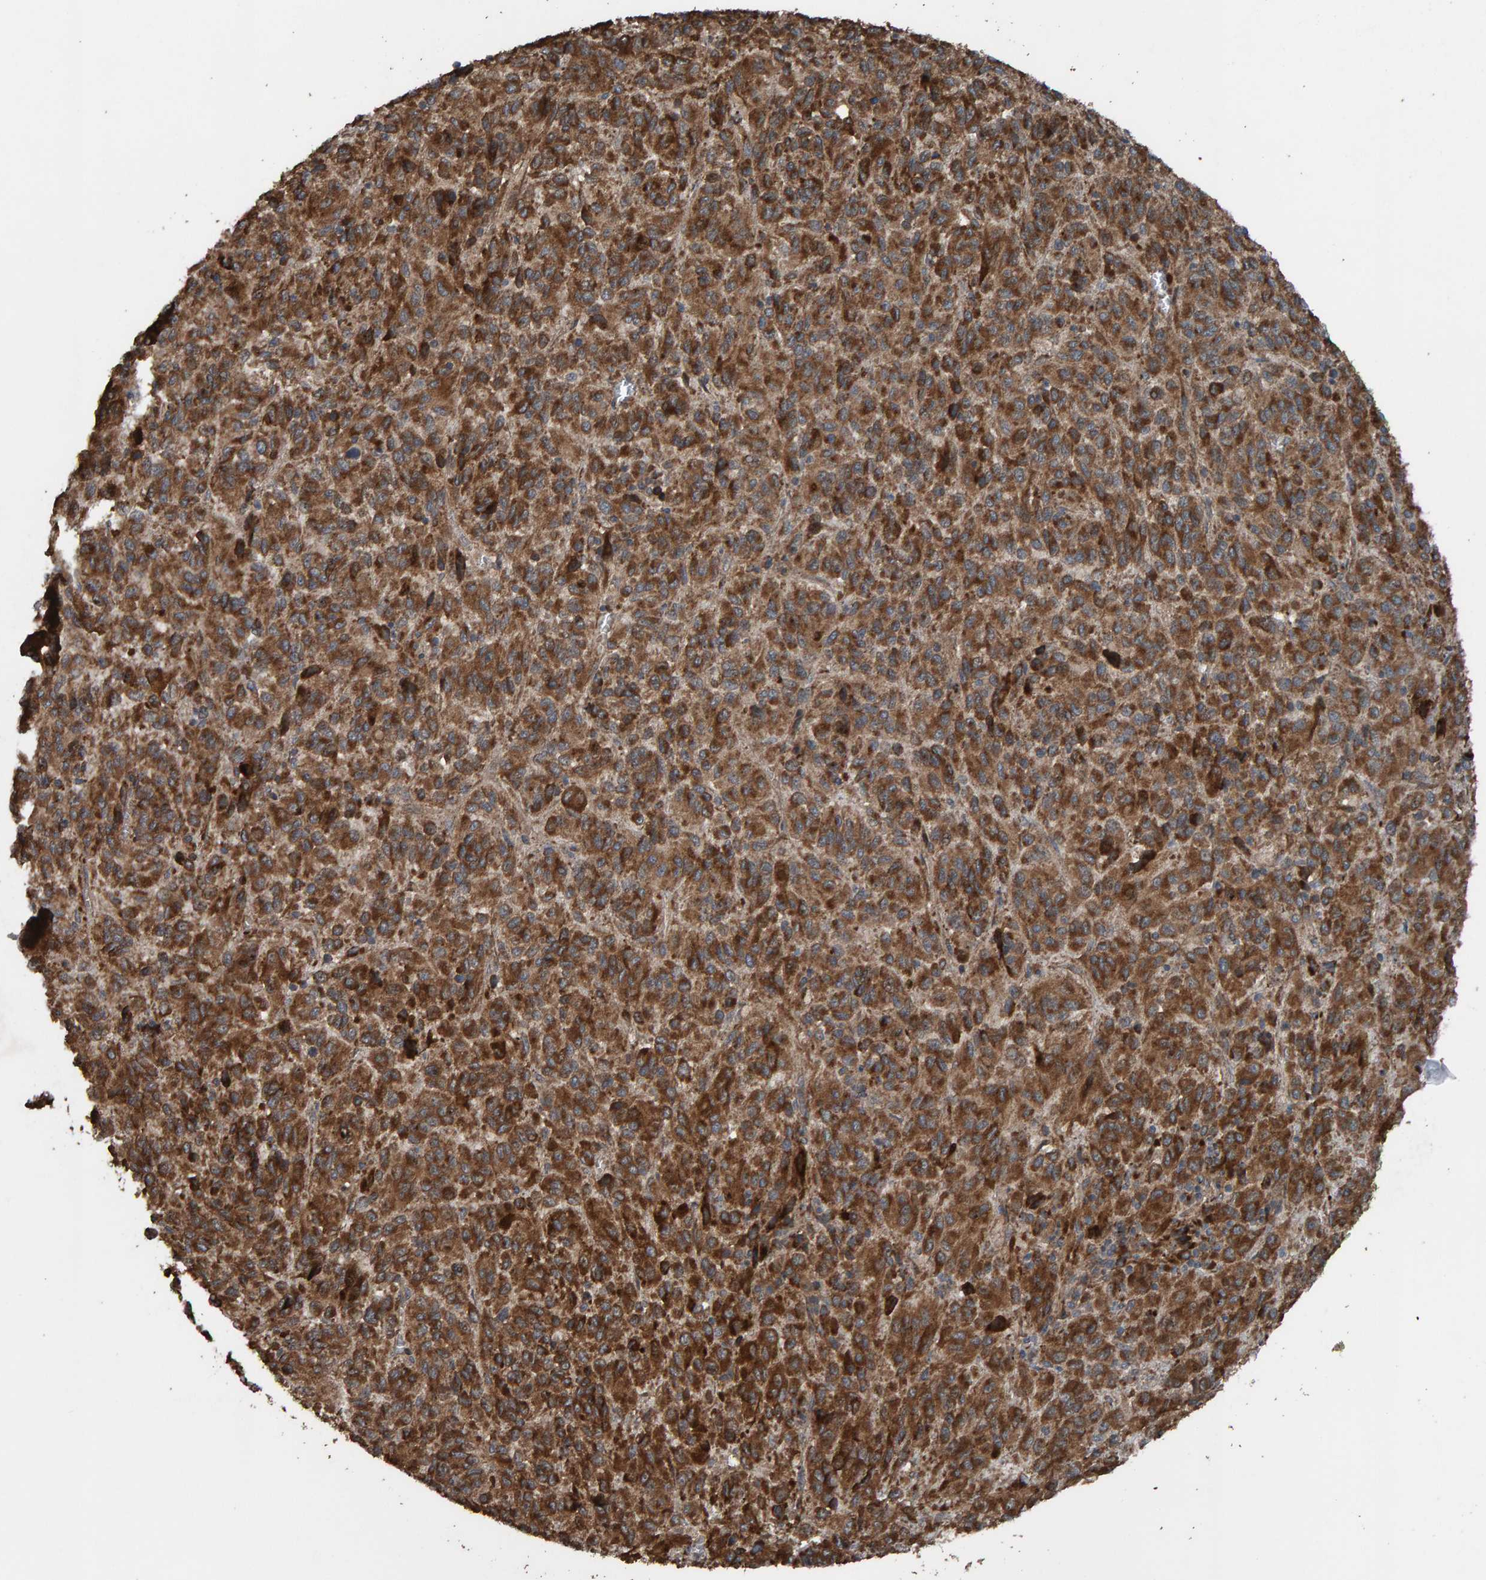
{"staining": {"intensity": "strong", "quantity": ">75%", "location": "cytoplasmic/membranous"}, "tissue": "melanoma", "cell_type": "Tumor cells", "image_type": "cancer", "snomed": [{"axis": "morphology", "description": "Malignant melanoma, Metastatic site"}, {"axis": "topography", "description": "Lung"}], "caption": "Melanoma was stained to show a protein in brown. There is high levels of strong cytoplasmic/membranous staining in about >75% of tumor cells.", "gene": "DUS1L", "patient": {"sex": "male", "age": 64}}